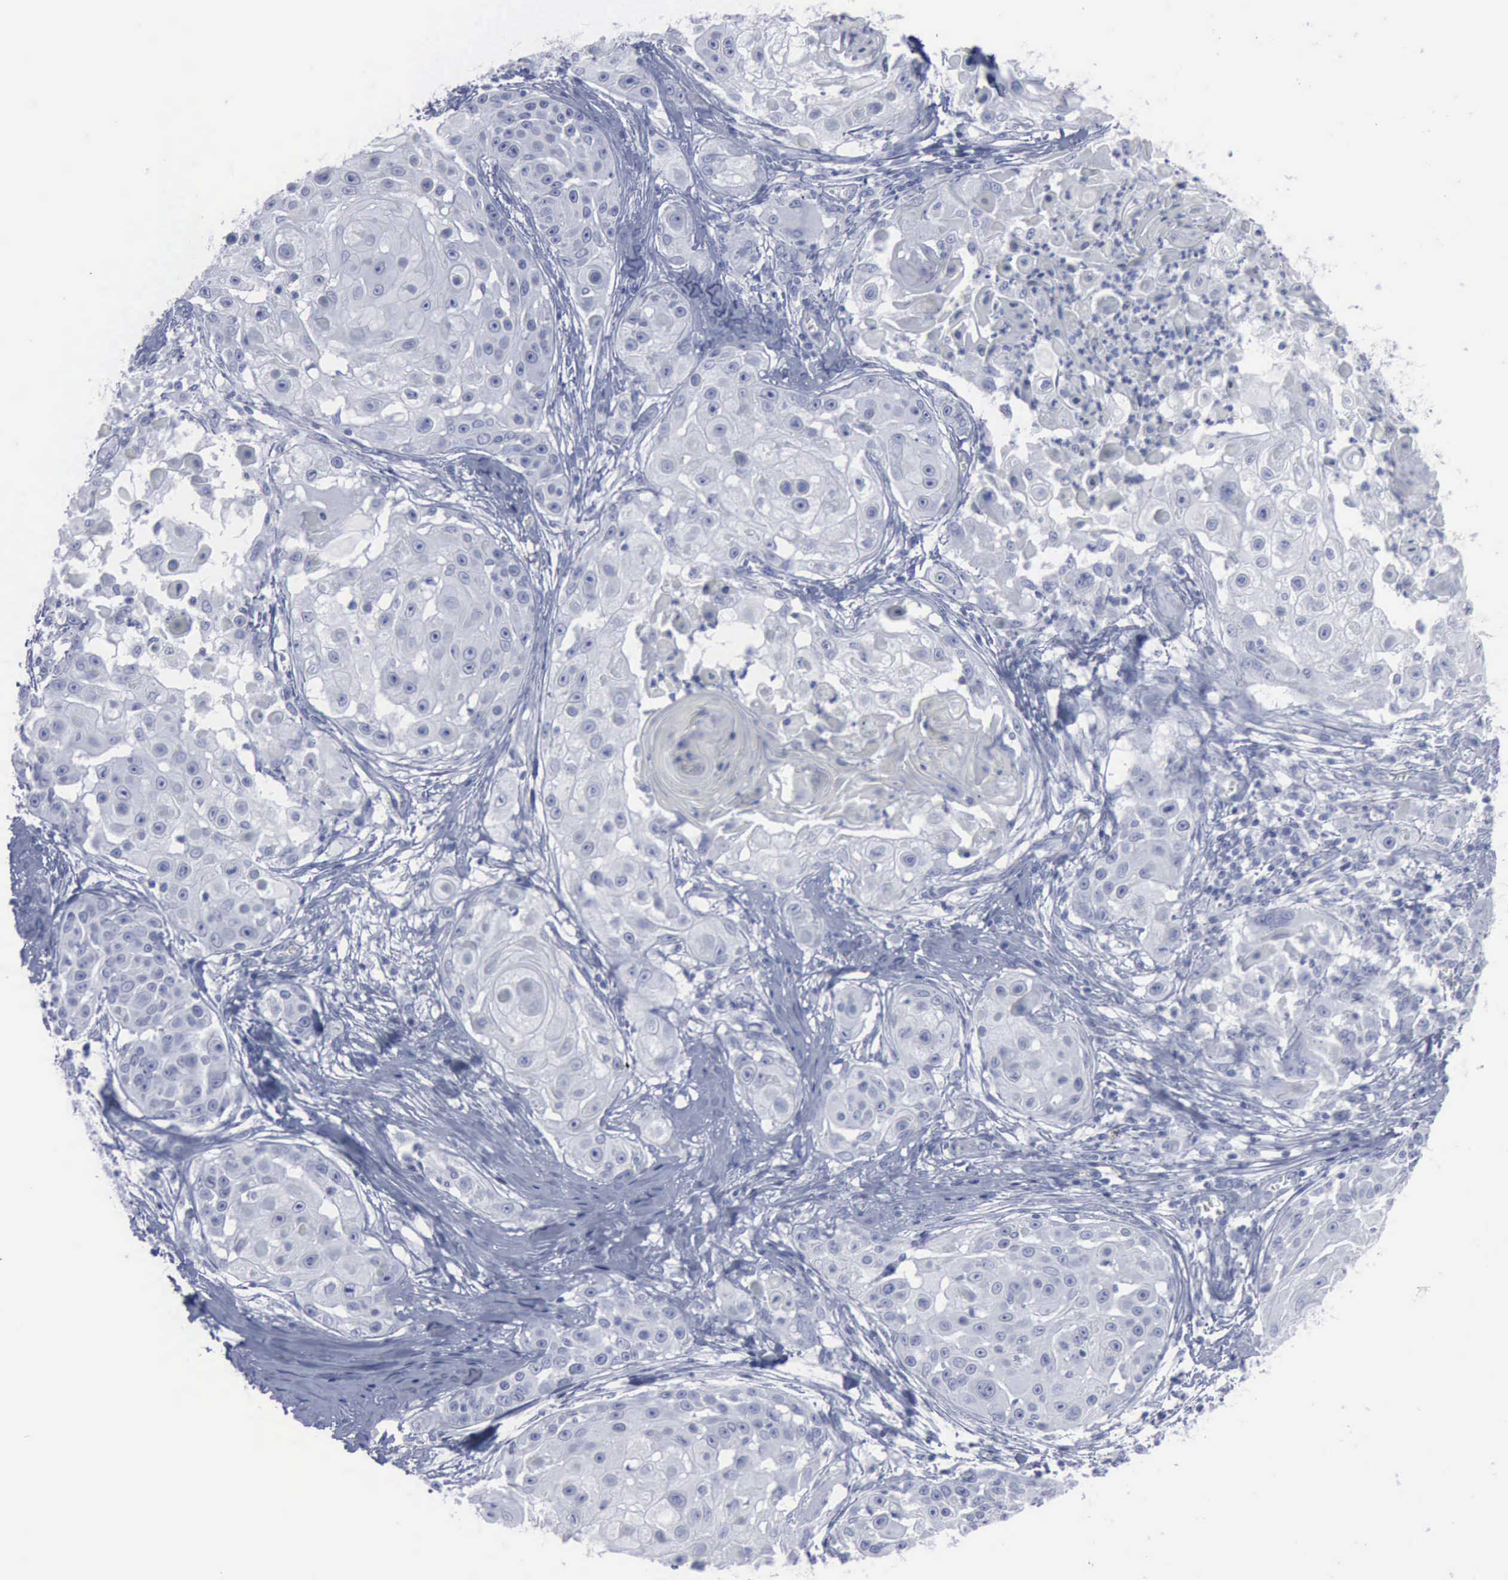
{"staining": {"intensity": "negative", "quantity": "none", "location": "none"}, "tissue": "skin cancer", "cell_type": "Tumor cells", "image_type": "cancer", "snomed": [{"axis": "morphology", "description": "Squamous cell carcinoma, NOS"}, {"axis": "topography", "description": "Skin"}], "caption": "Tumor cells are negative for protein expression in human skin cancer.", "gene": "VCAM1", "patient": {"sex": "female", "age": 57}}